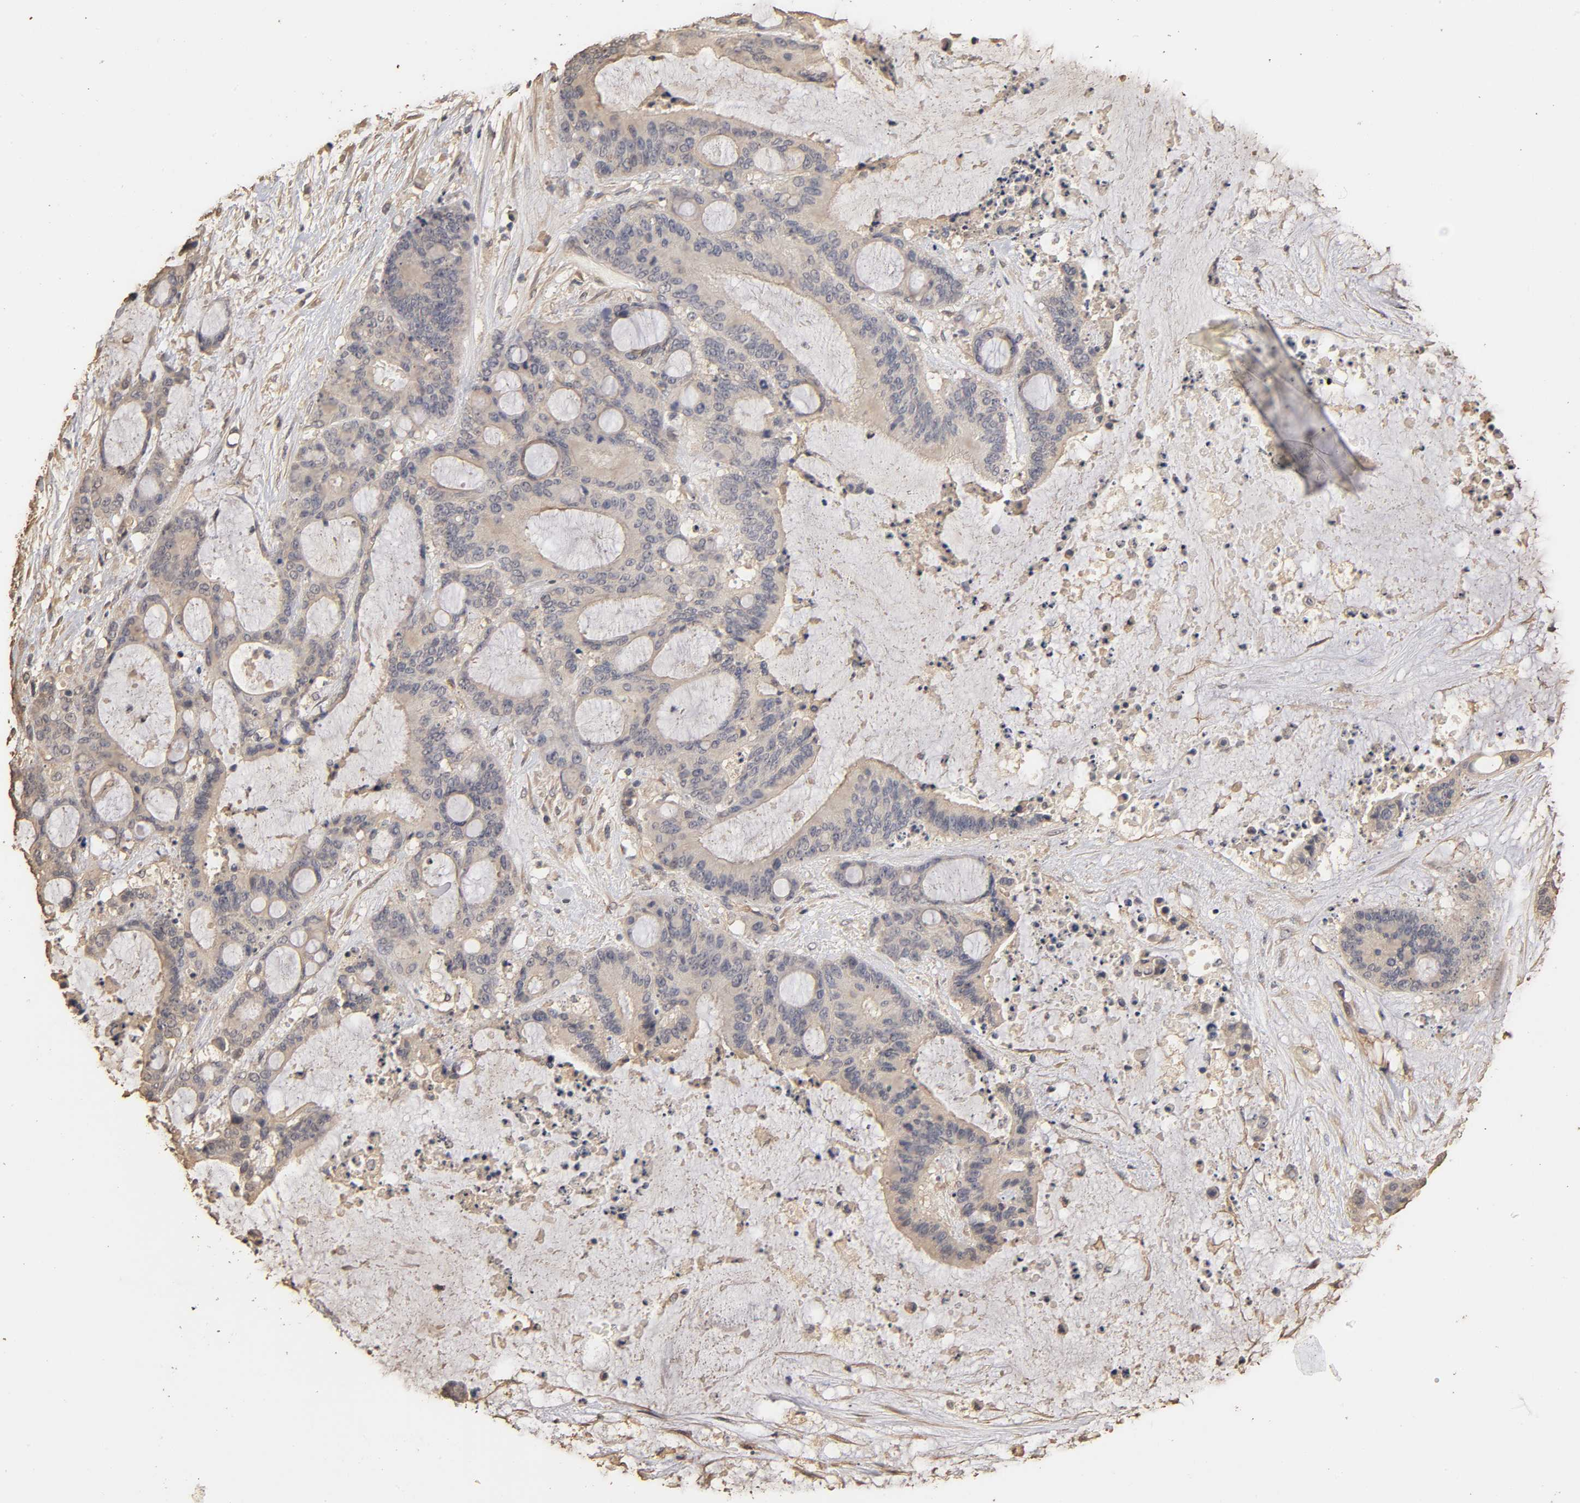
{"staining": {"intensity": "weak", "quantity": "<25%", "location": "cytoplasmic/membranous"}, "tissue": "liver cancer", "cell_type": "Tumor cells", "image_type": "cancer", "snomed": [{"axis": "morphology", "description": "Cholangiocarcinoma"}, {"axis": "topography", "description": "Liver"}], "caption": "Immunohistochemical staining of liver cholangiocarcinoma reveals no significant positivity in tumor cells.", "gene": "VSIG4", "patient": {"sex": "female", "age": 73}}